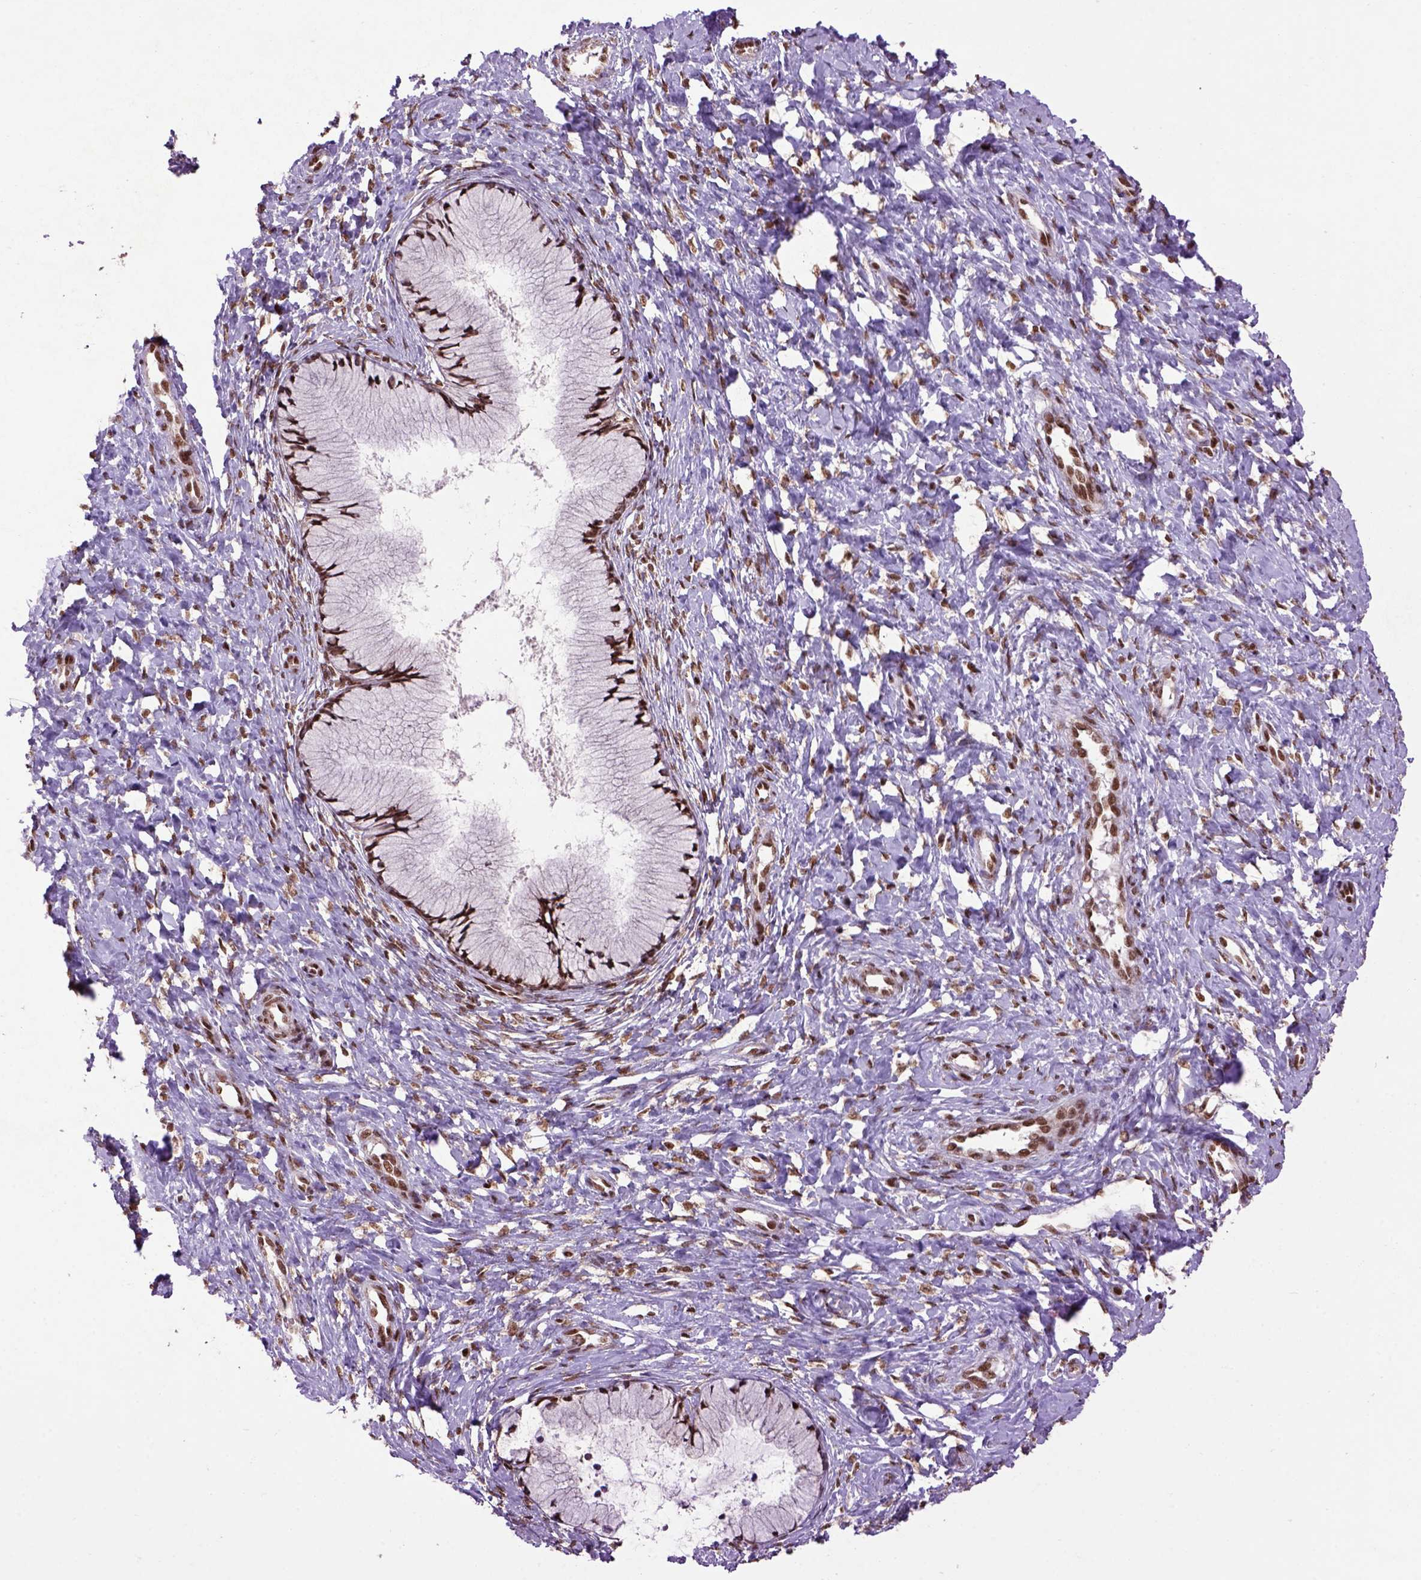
{"staining": {"intensity": "moderate", "quantity": ">75%", "location": "nuclear"}, "tissue": "cervix", "cell_type": "Glandular cells", "image_type": "normal", "snomed": [{"axis": "morphology", "description": "Normal tissue, NOS"}, {"axis": "topography", "description": "Cervix"}], "caption": "Cervix stained for a protein demonstrates moderate nuclear positivity in glandular cells.", "gene": "CELF1", "patient": {"sex": "female", "age": 37}}